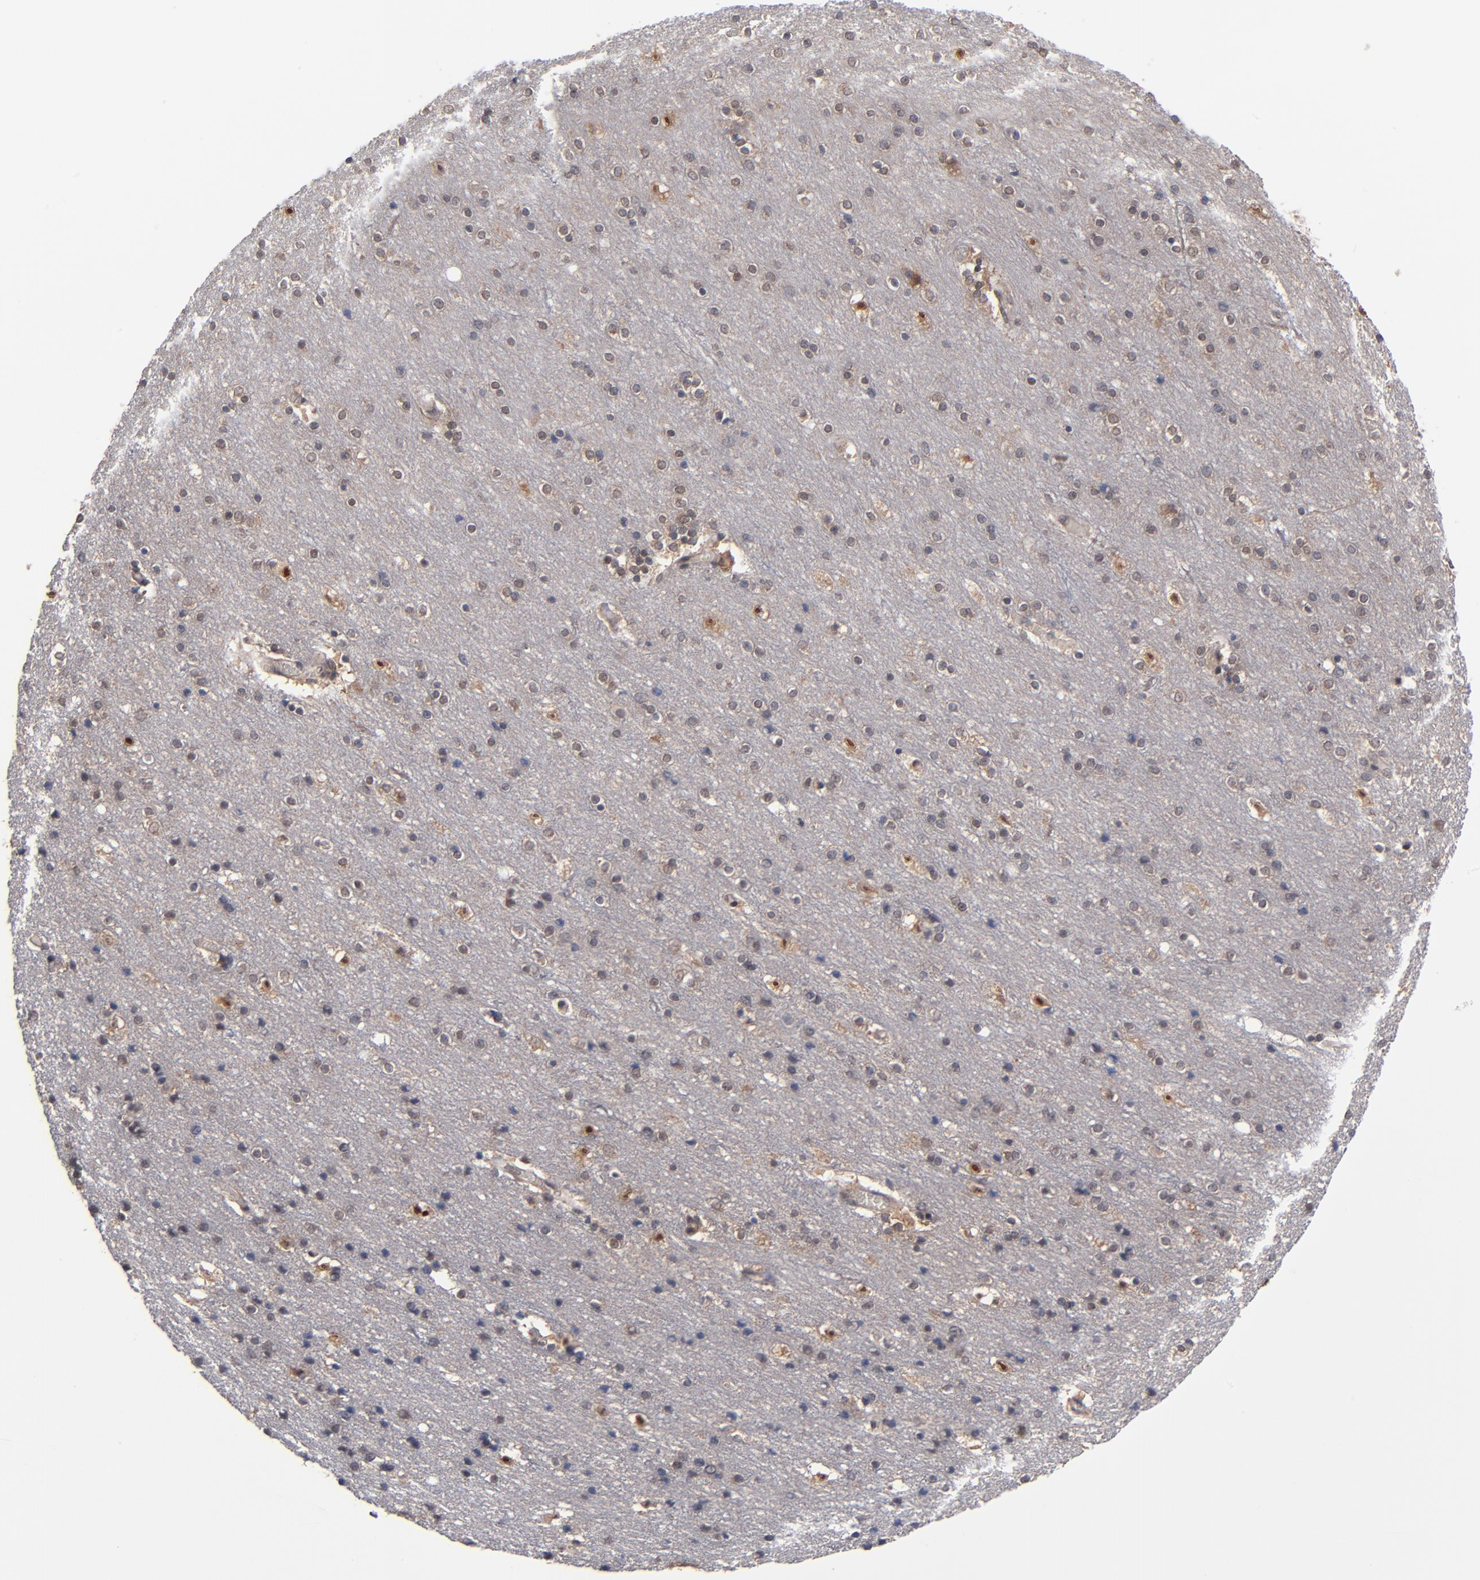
{"staining": {"intensity": "weak", "quantity": "25%-75%", "location": "cytoplasmic/membranous"}, "tissue": "cerebral cortex", "cell_type": "Endothelial cells", "image_type": "normal", "snomed": [{"axis": "morphology", "description": "Normal tissue, NOS"}, {"axis": "topography", "description": "Cerebral cortex"}], "caption": "Cerebral cortex stained for a protein displays weak cytoplasmic/membranous positivity in endothelial cells. (brown staining indicates protein expression, while blue staining denotes nuclei).", "gene": "ALG13", "patient": {"sex": "female", "age": 54}}